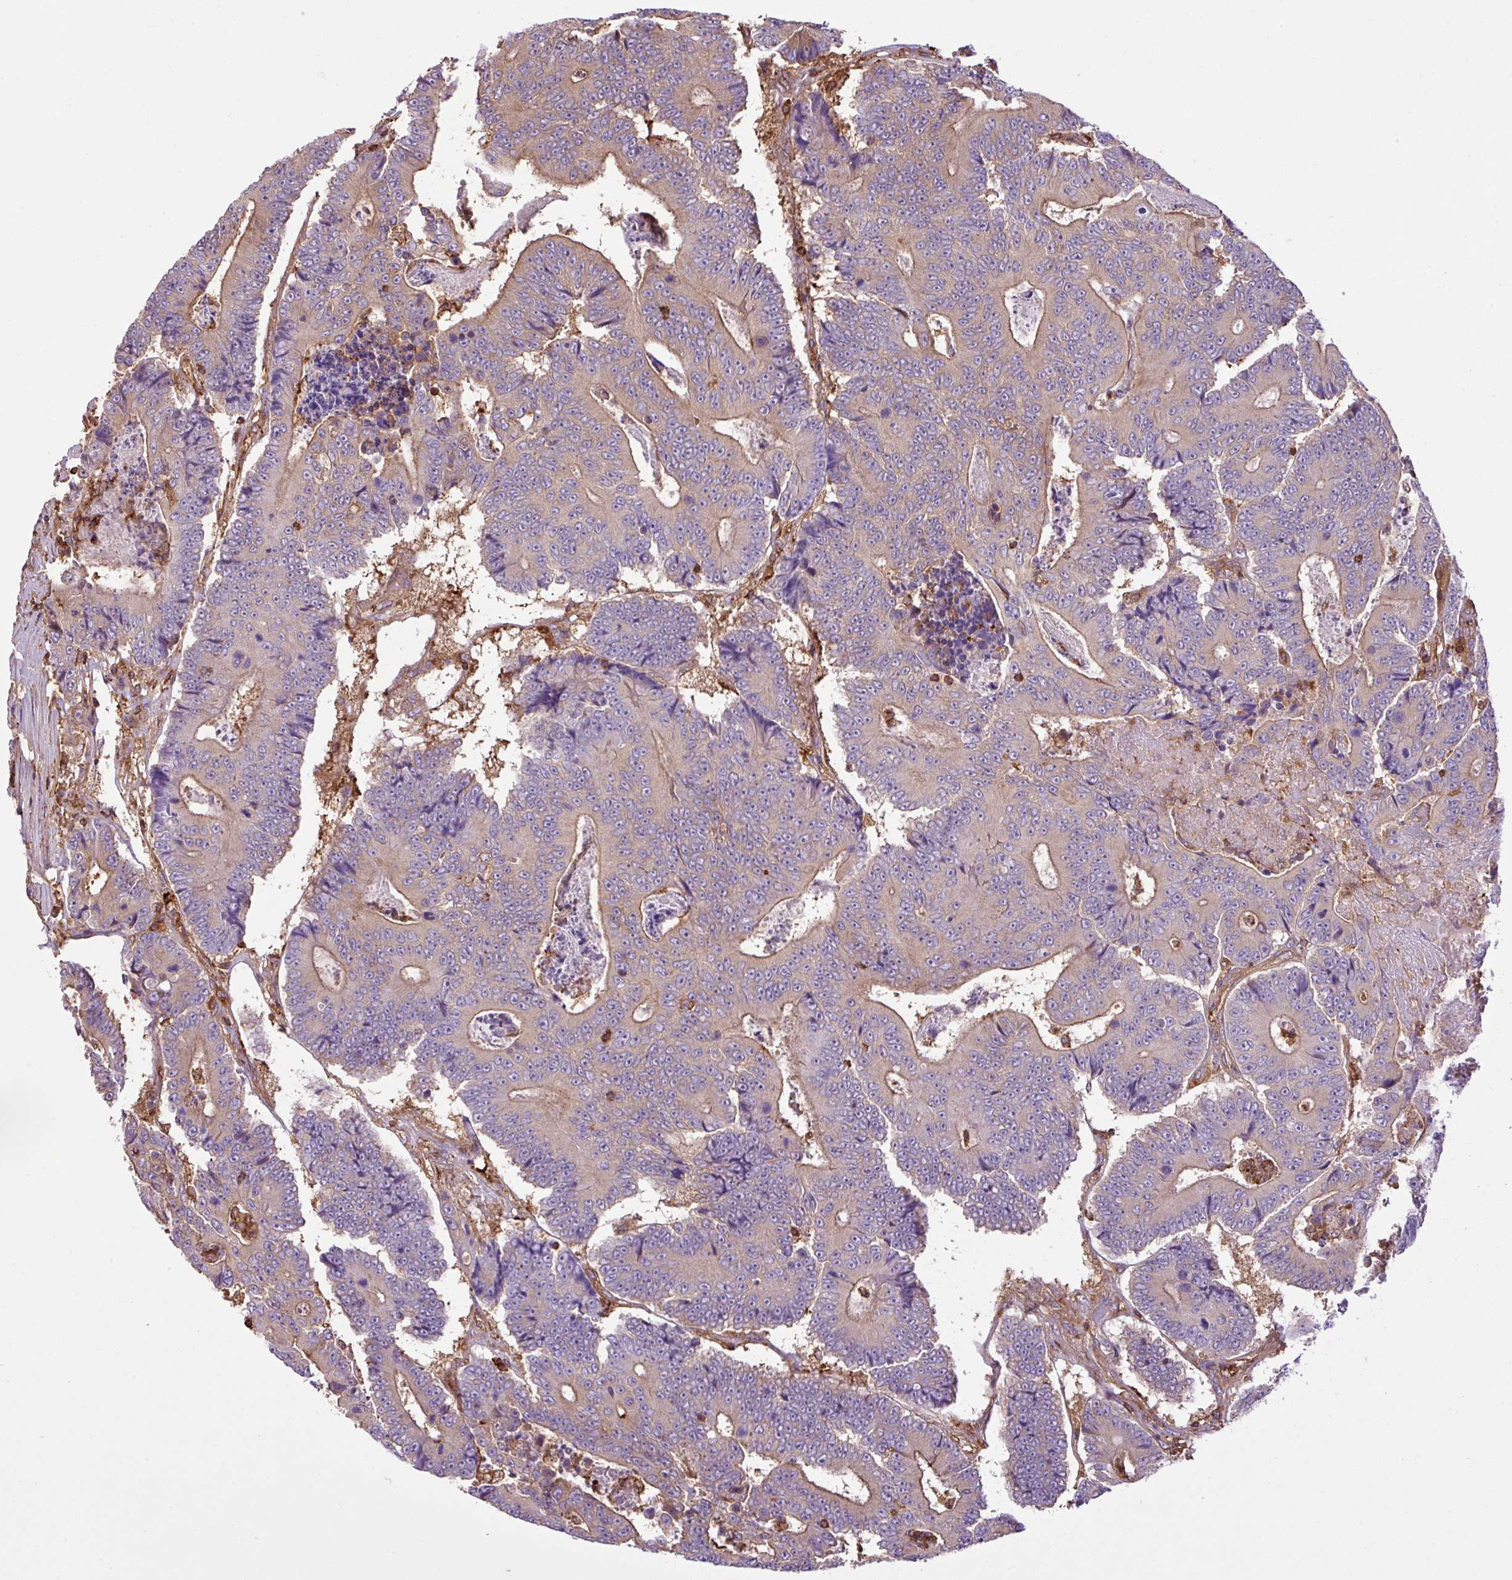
{"staining": {"intensity": "moderate", "quantity": "<25%", "location": "cytoplasmic/membranous"}, "tissue": "colorectal cancer", "cell_type": "Tumor cells", "image_type": "cancer", "snomed": [{"axis": "morphology", "description": "Adenocarcinoma, NOS"}, {"axis": "topography", "description": "Colon"}], "caption": "Protein staining by IHC shows moderate cytoplasmic/membranous staining in about <25% of tumor cells in colorectal cancer (adenocarcinoma).", "gene": "PGAP6", "patient": {"sex": "male", "age": 83}}